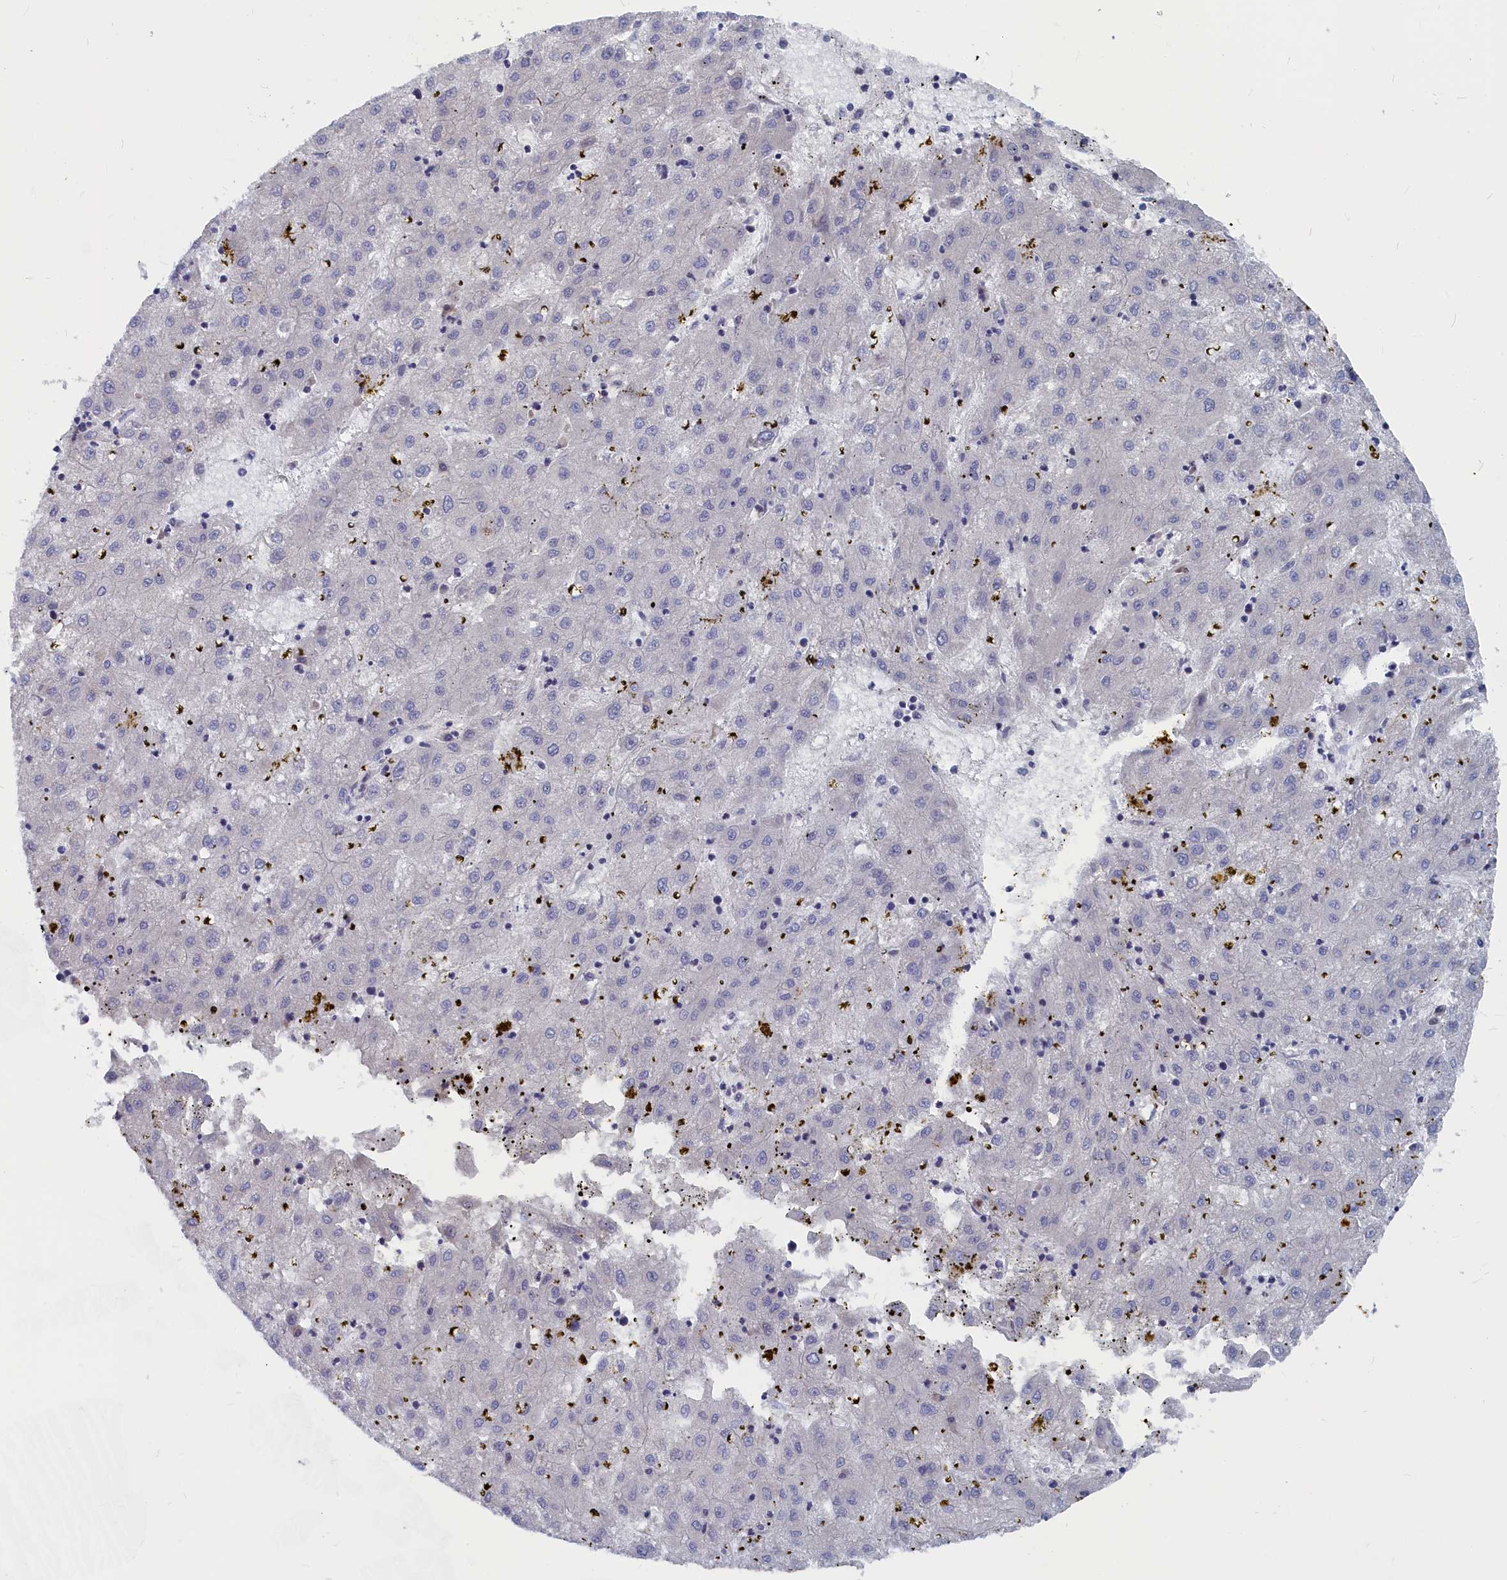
{"staining": {"intensity": "negative", "quantity": "none", "location": "none"}, "tissue": "liver cancer", "cell_type": "Tumor cells", "image_type": "cancer", "snomed": [{"axis": "morphology", "description": "Carcinoma, Hepatocellular, NOS"}, {"axis": "topography", "description": "Liver"}], "caption": "Immunohistochemistry (IHC) micrograph of neoplastic tissue: human hepatocellular carcinoma (liver) stained with DAB (3,3'-diaminobenzidine) demonstrates no significant protein positivity in tumor cells. (Brightfield microscopy of DAB (3,3'-diaminobenzidine) immunohistochemistry at high magnification).", "gene": "CEND1", "patient": {"sex": "male", "age": 72}}